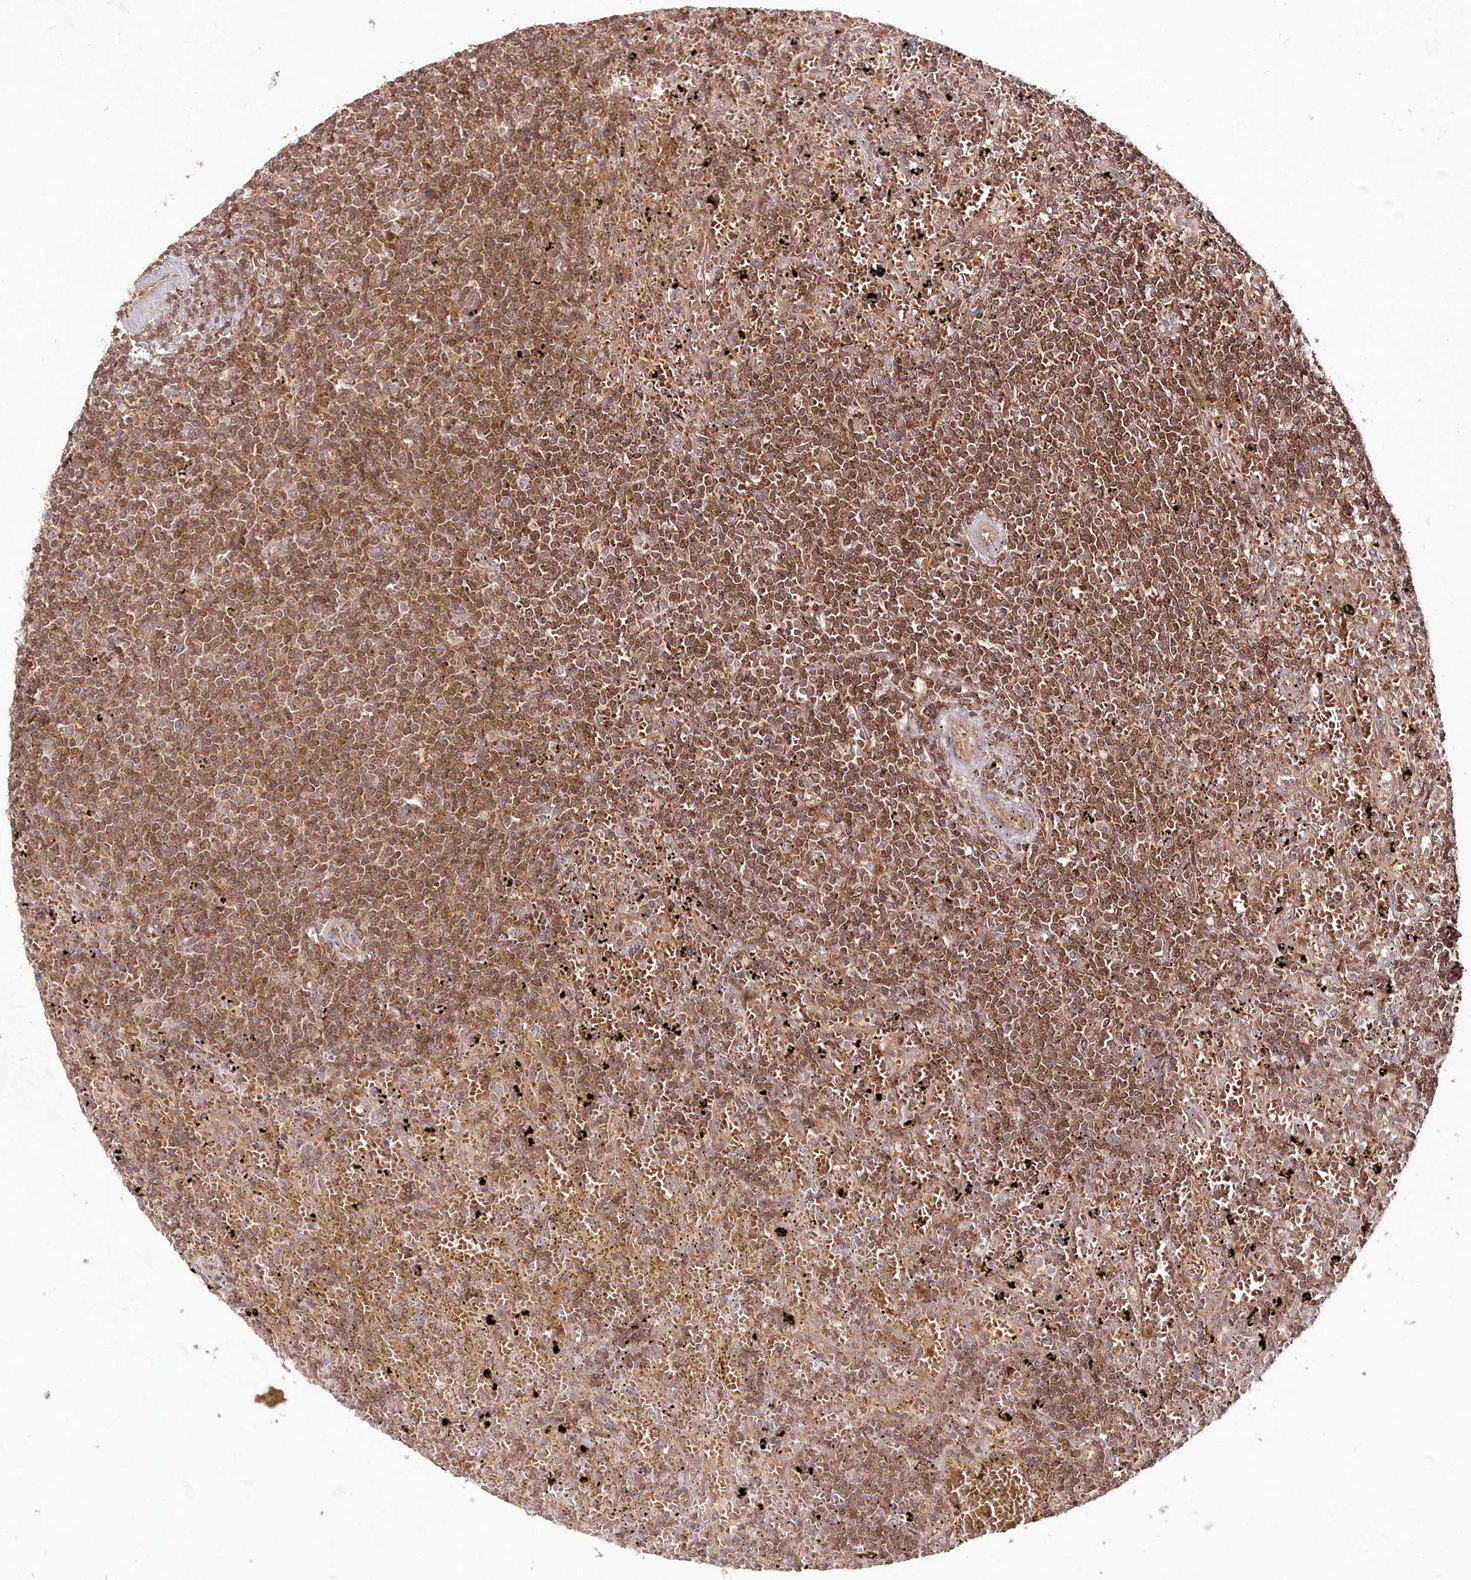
{"staining": {"intensity": "moderate", "quantity": ">75%", "location": "cytoplasmic/membranous,nuclear"}, "tissue": "lymphoma", "cell_type": "Tumor cells", "image_type": "cancer", "snomed": [{"axis": "morphology", "description": "Malignant lymphoma, non-Hodgkin's type, Low grade"}, {"axis": "topography", "description": "Spleen"}], "caption": "IHC of lymphoma shows medium levels of moderate cytoplasmic/membranous and nuclear staining in approximately >75% of tumor cells.", "gene": "IMPA1", "patient": {"sex": "male", "age": 76}}